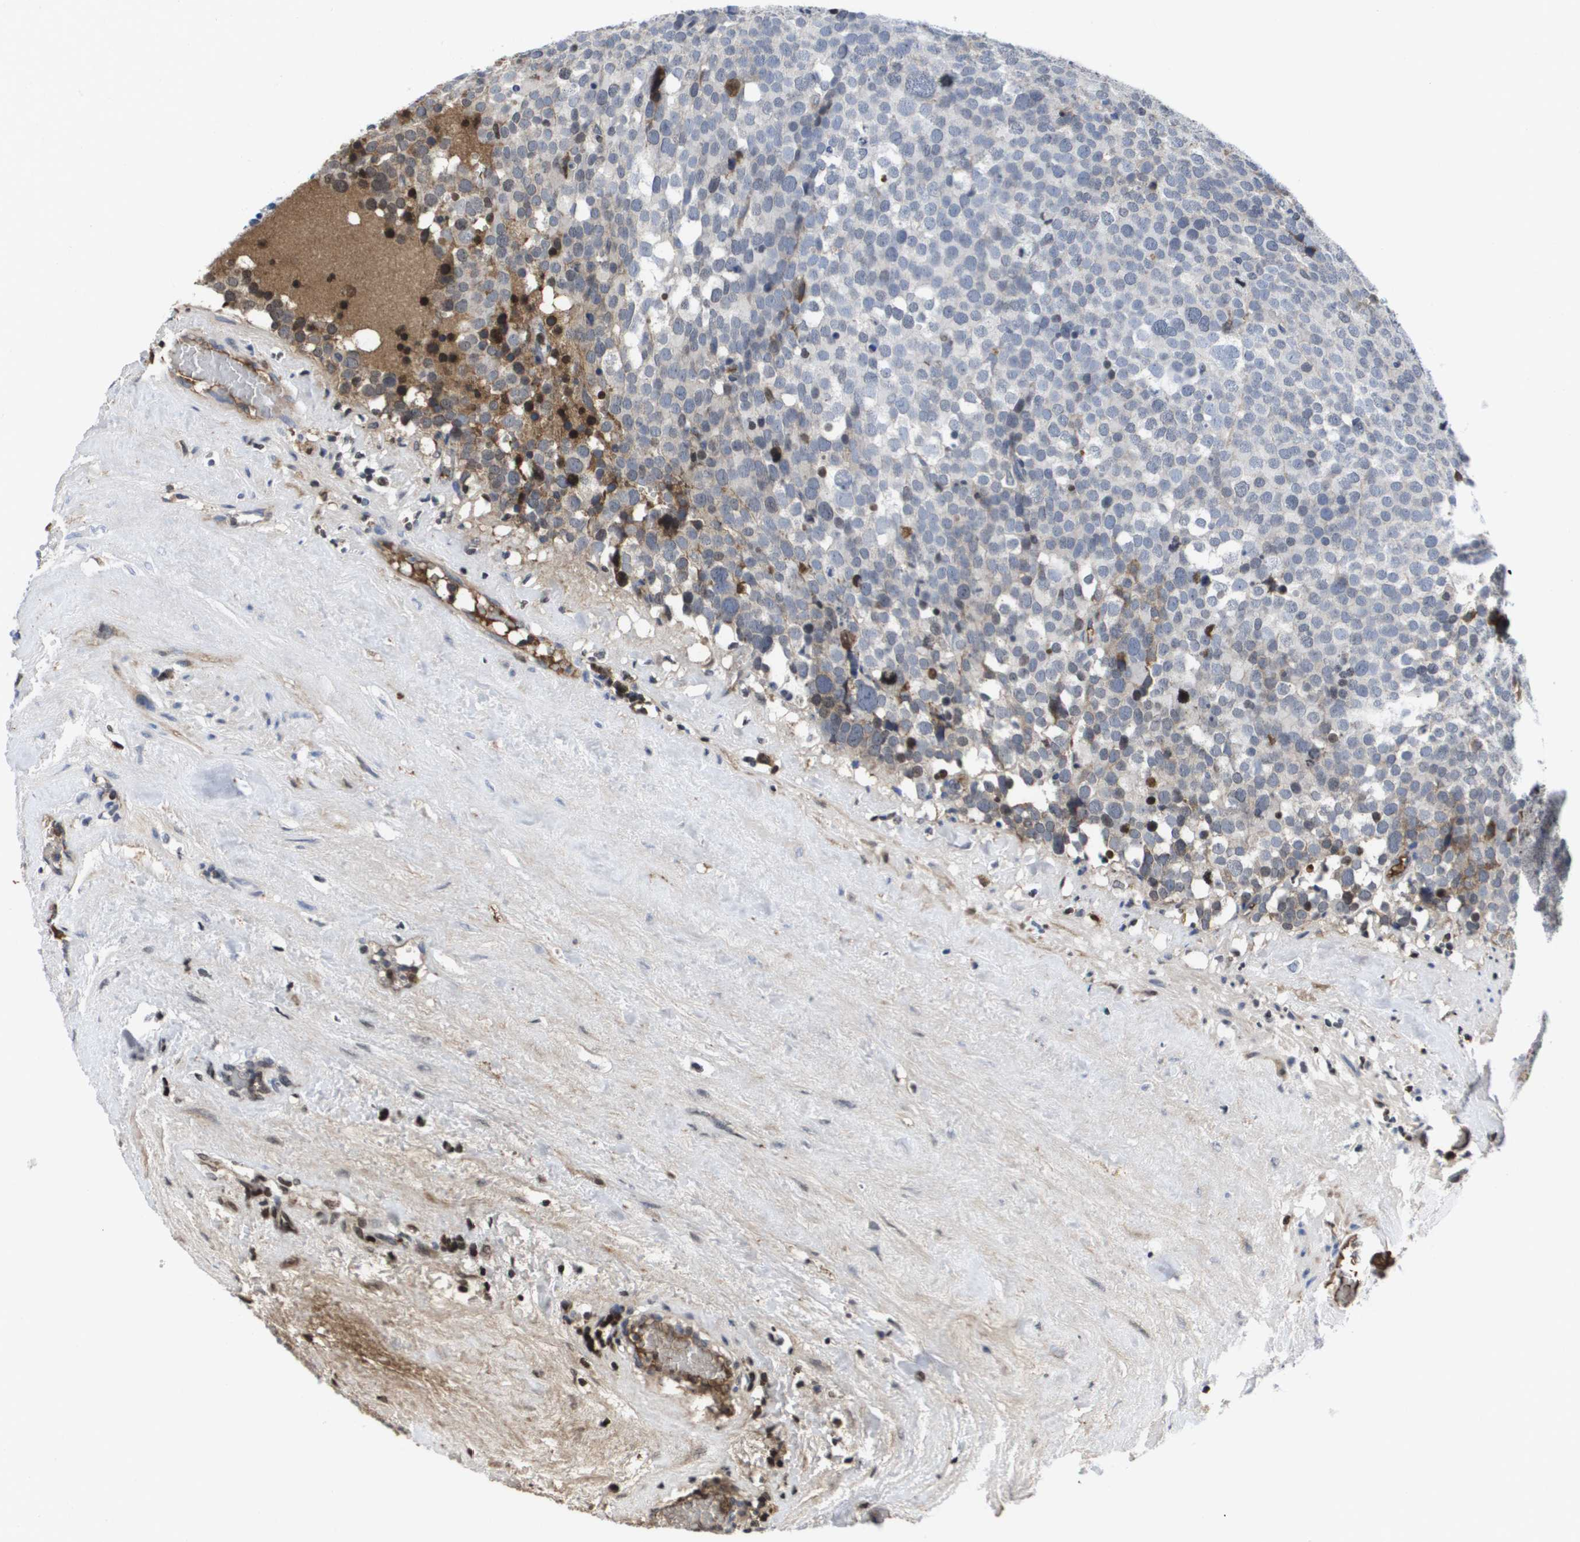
{"staining": {"intensity": "negative", "quantity": "none", "location": "none"}, "tissue": "testis cancer", "cell_type": "Tumor cells", "image_type": "cancer", "snomed": [{"axis": "morphology", "description": "Seminoma, NOS"}, {"axis": "topography", "description": "Testis"}], "caption": "Immunohistochemistry (IHC) of human seminoma (testis) shows no positivity in tumor cells.", "gene": "SERPINC1", "patient": {"sex": "male", "age": 71}}